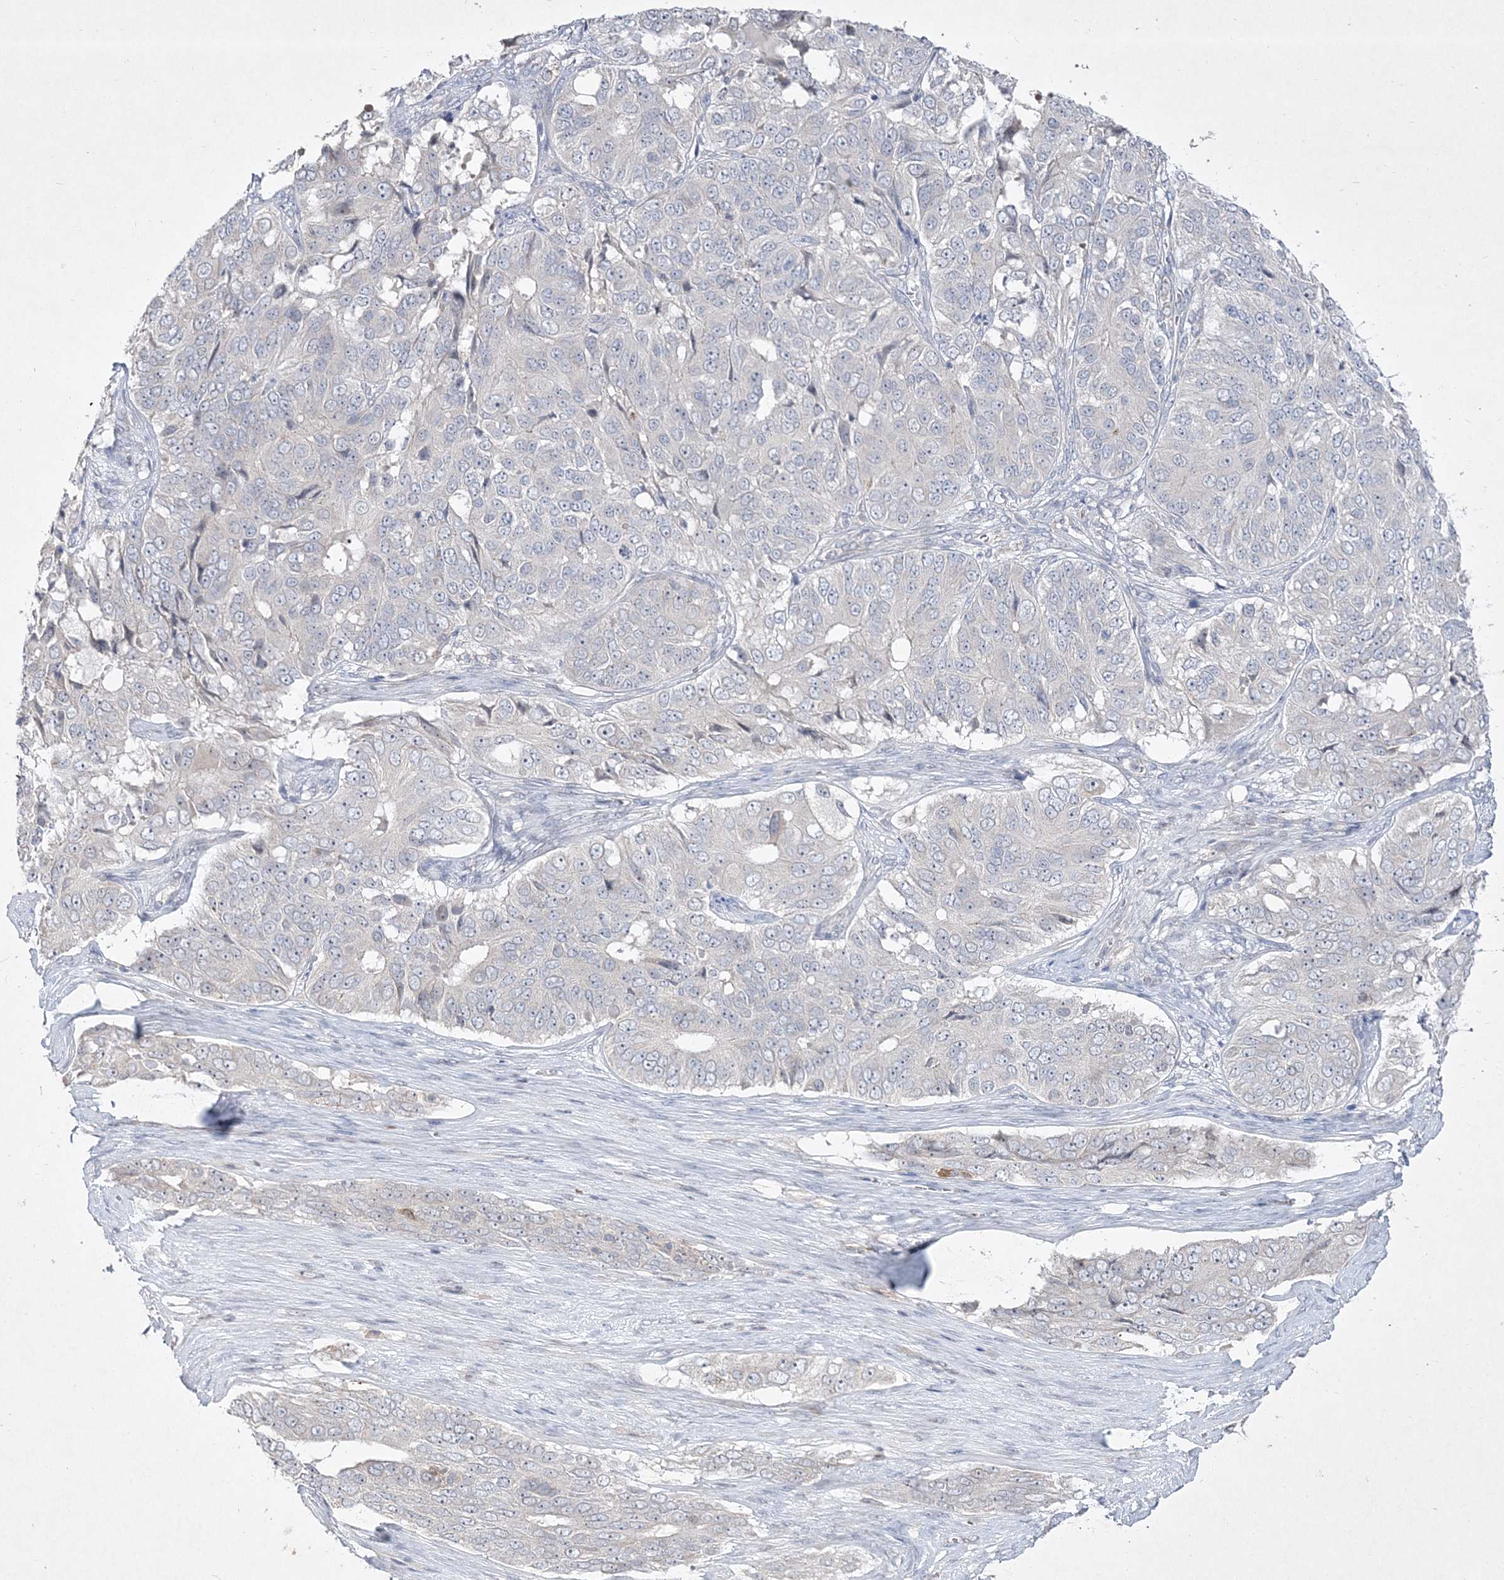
{"staining": {"intensity": "negative", "quantity": "none", "location": "none"}, "tissue": "ovarian cancer", "cell_type": "Tumor cells", "image_type": "cancer", "snomed": [{"axis": "morphology", "description": "Carcinoma, endometroid"}, {"axis": "topography", "description": "Ovary"}], "caption": "This is a image of IHC staining of ovarian cancer (endometroid carcinoma), which shows no positivity in tumor cells. (DAB (3,3'-diaminobenzidine) immunohistochemistry (IHC) with hematoxylin counter stain).", "gene": "CLNK", "patient": {"sex": "female", "age": 51}}